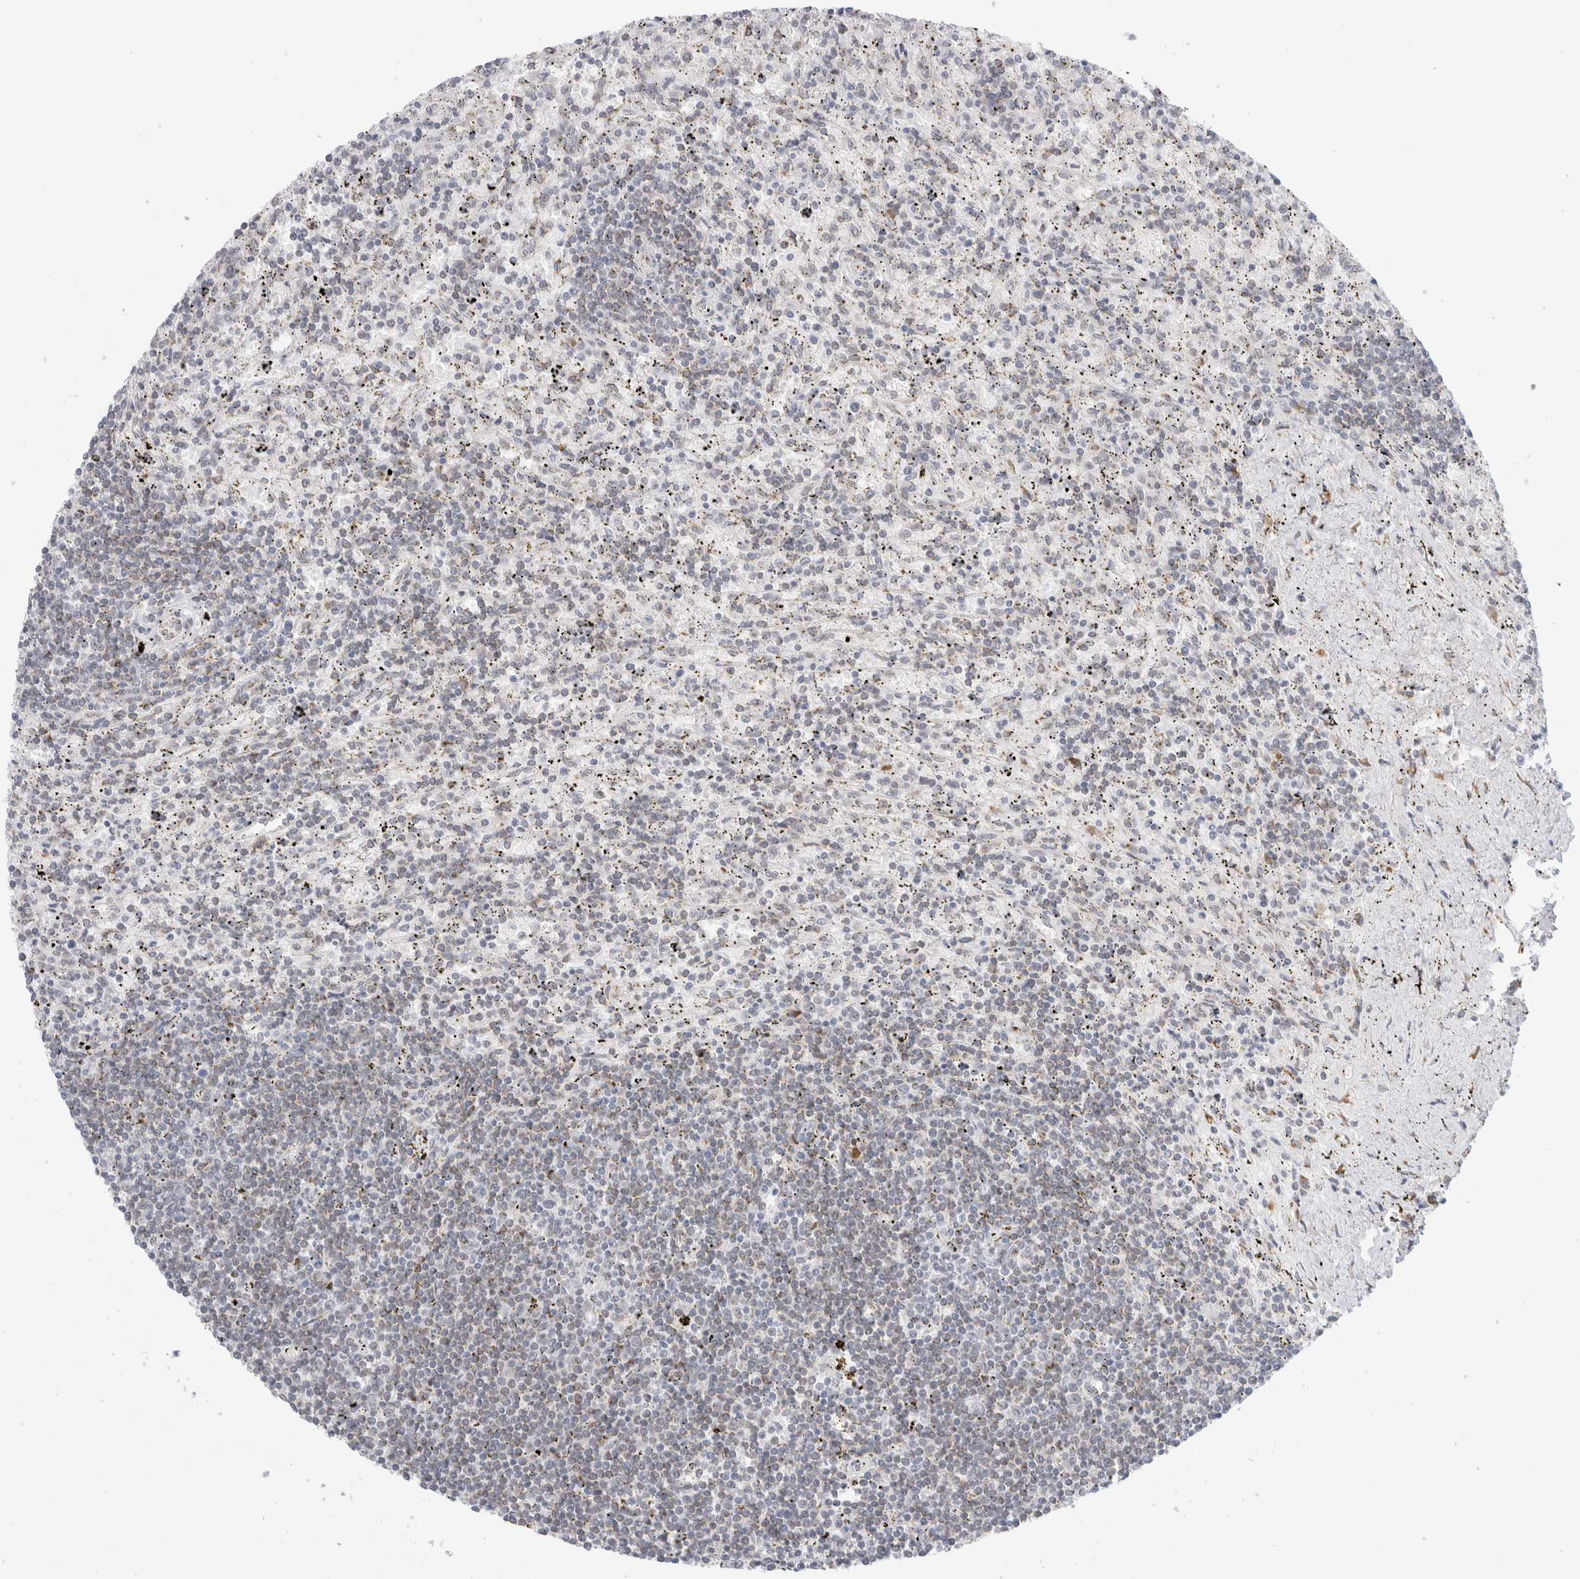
{"staining": {"intensity": "negative", "quantity": "none", "location": "none"}, "tissue": "lymphoma", "cell_type": "Tumor cells", "image_type": "cancer", "snomed": [{"axis": "morphology", "description": "Malignant lymphoma, non-Hodgkin's type, Low grade"}, {"axis": "topography", "description": "Spleen"}], "caption": "There is no significant expression in tumor cells of malignant lymphoma, non-Hodgkin's type (low-grade).", "gene": "TRMT1L", "patient": {"sex": "male", "age": 76}}